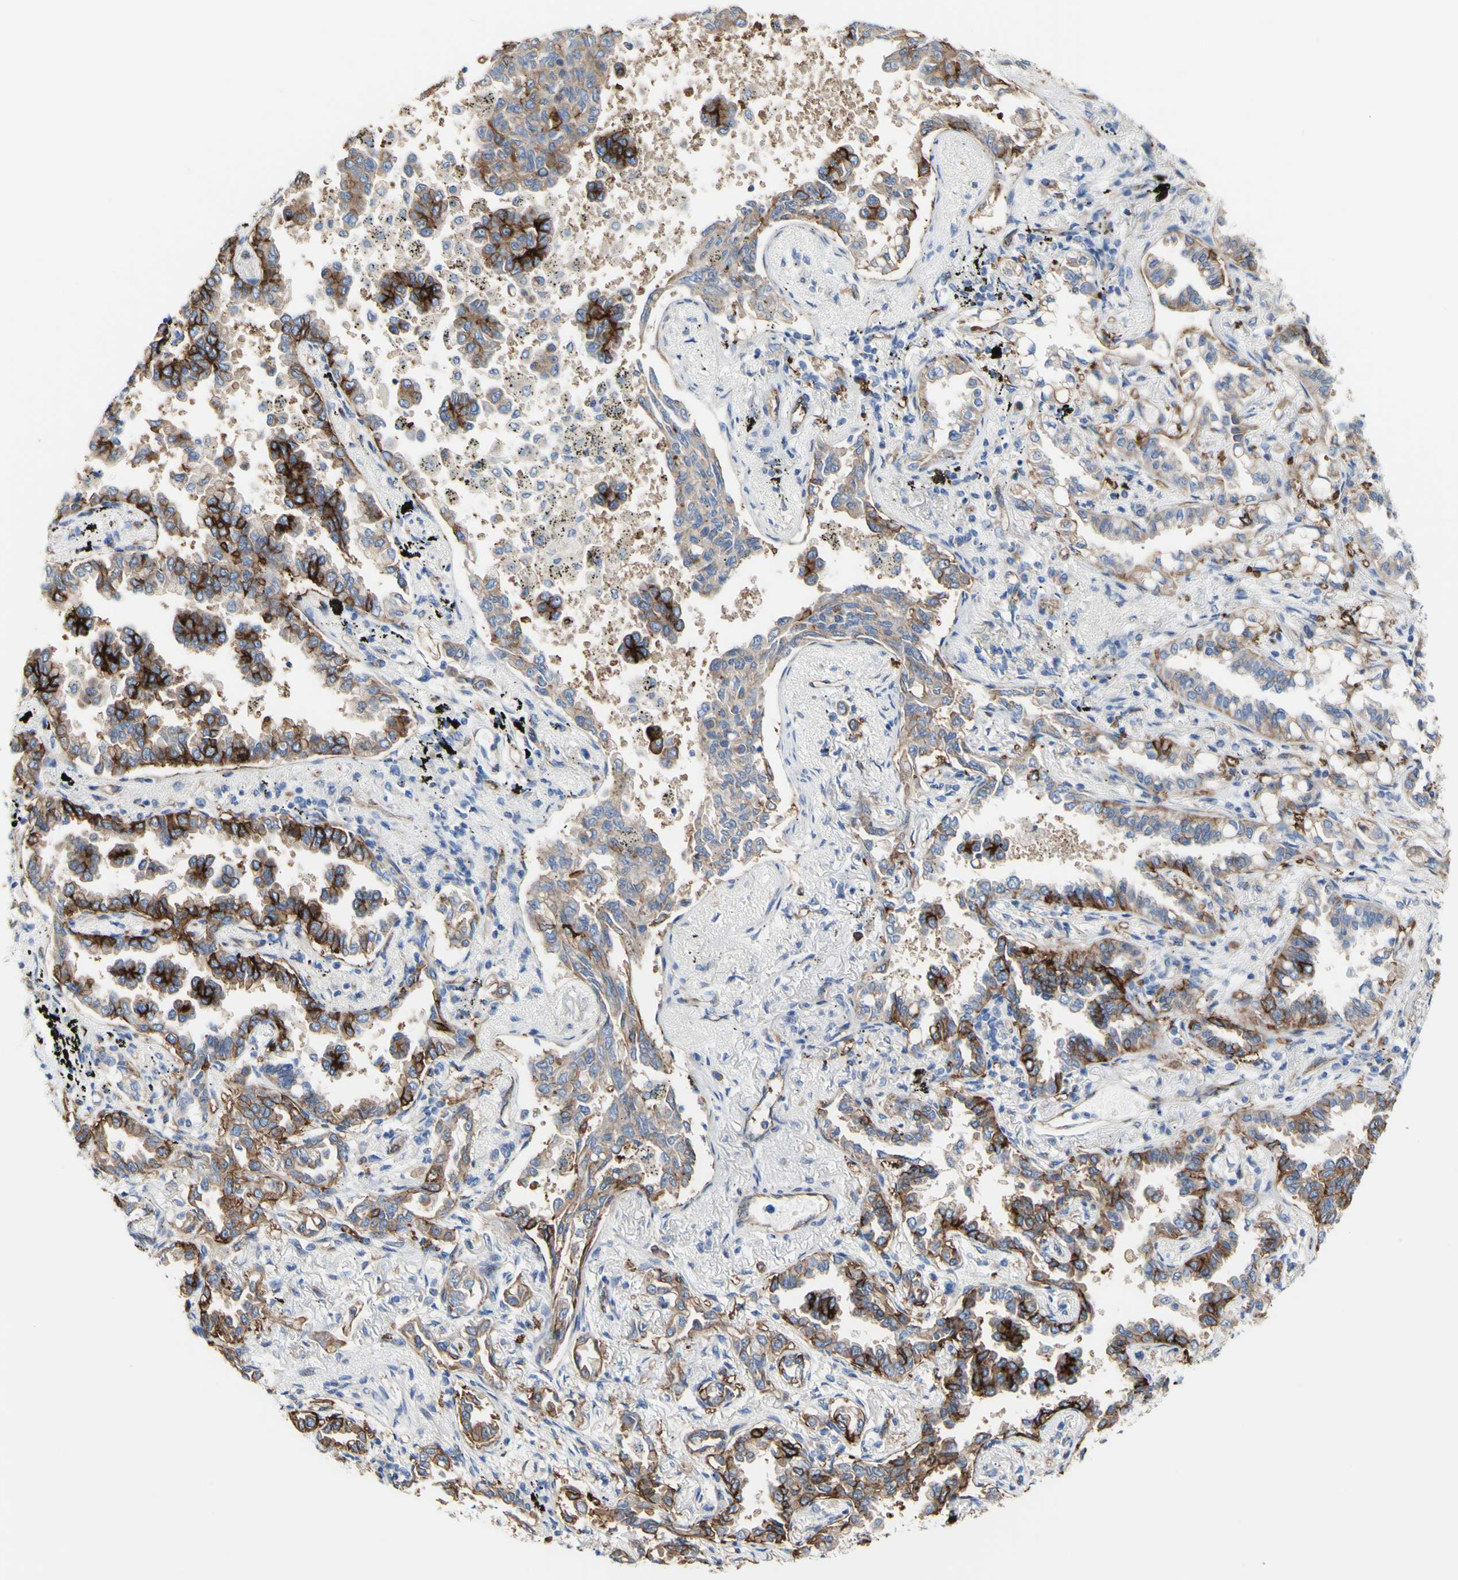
{"staining": {"intensity": "strong", "quantity": "25%-75%", "location": "cytoplasmic/membranous"}, "tissue": "lung cancer", "cell_type": "Tumor cells", "image_type": "cancer", "snomed": [{"axis": "morphology", "description": "Normal tissue, NOS"}, {"axis": "morphology", "description": "Adenocarcinoma, NOS"}, {"axis": "topography", "description": "Lung"}], "caption": "The histopathology image demonstrates immunohistochemical staining of lung cancer. There is strong cytoplasmic/membranous expression is present in approximately 25%-75% of tumor cells.", "gene": "LRIG3", "patient": {"sex": "male", "age": 59}}